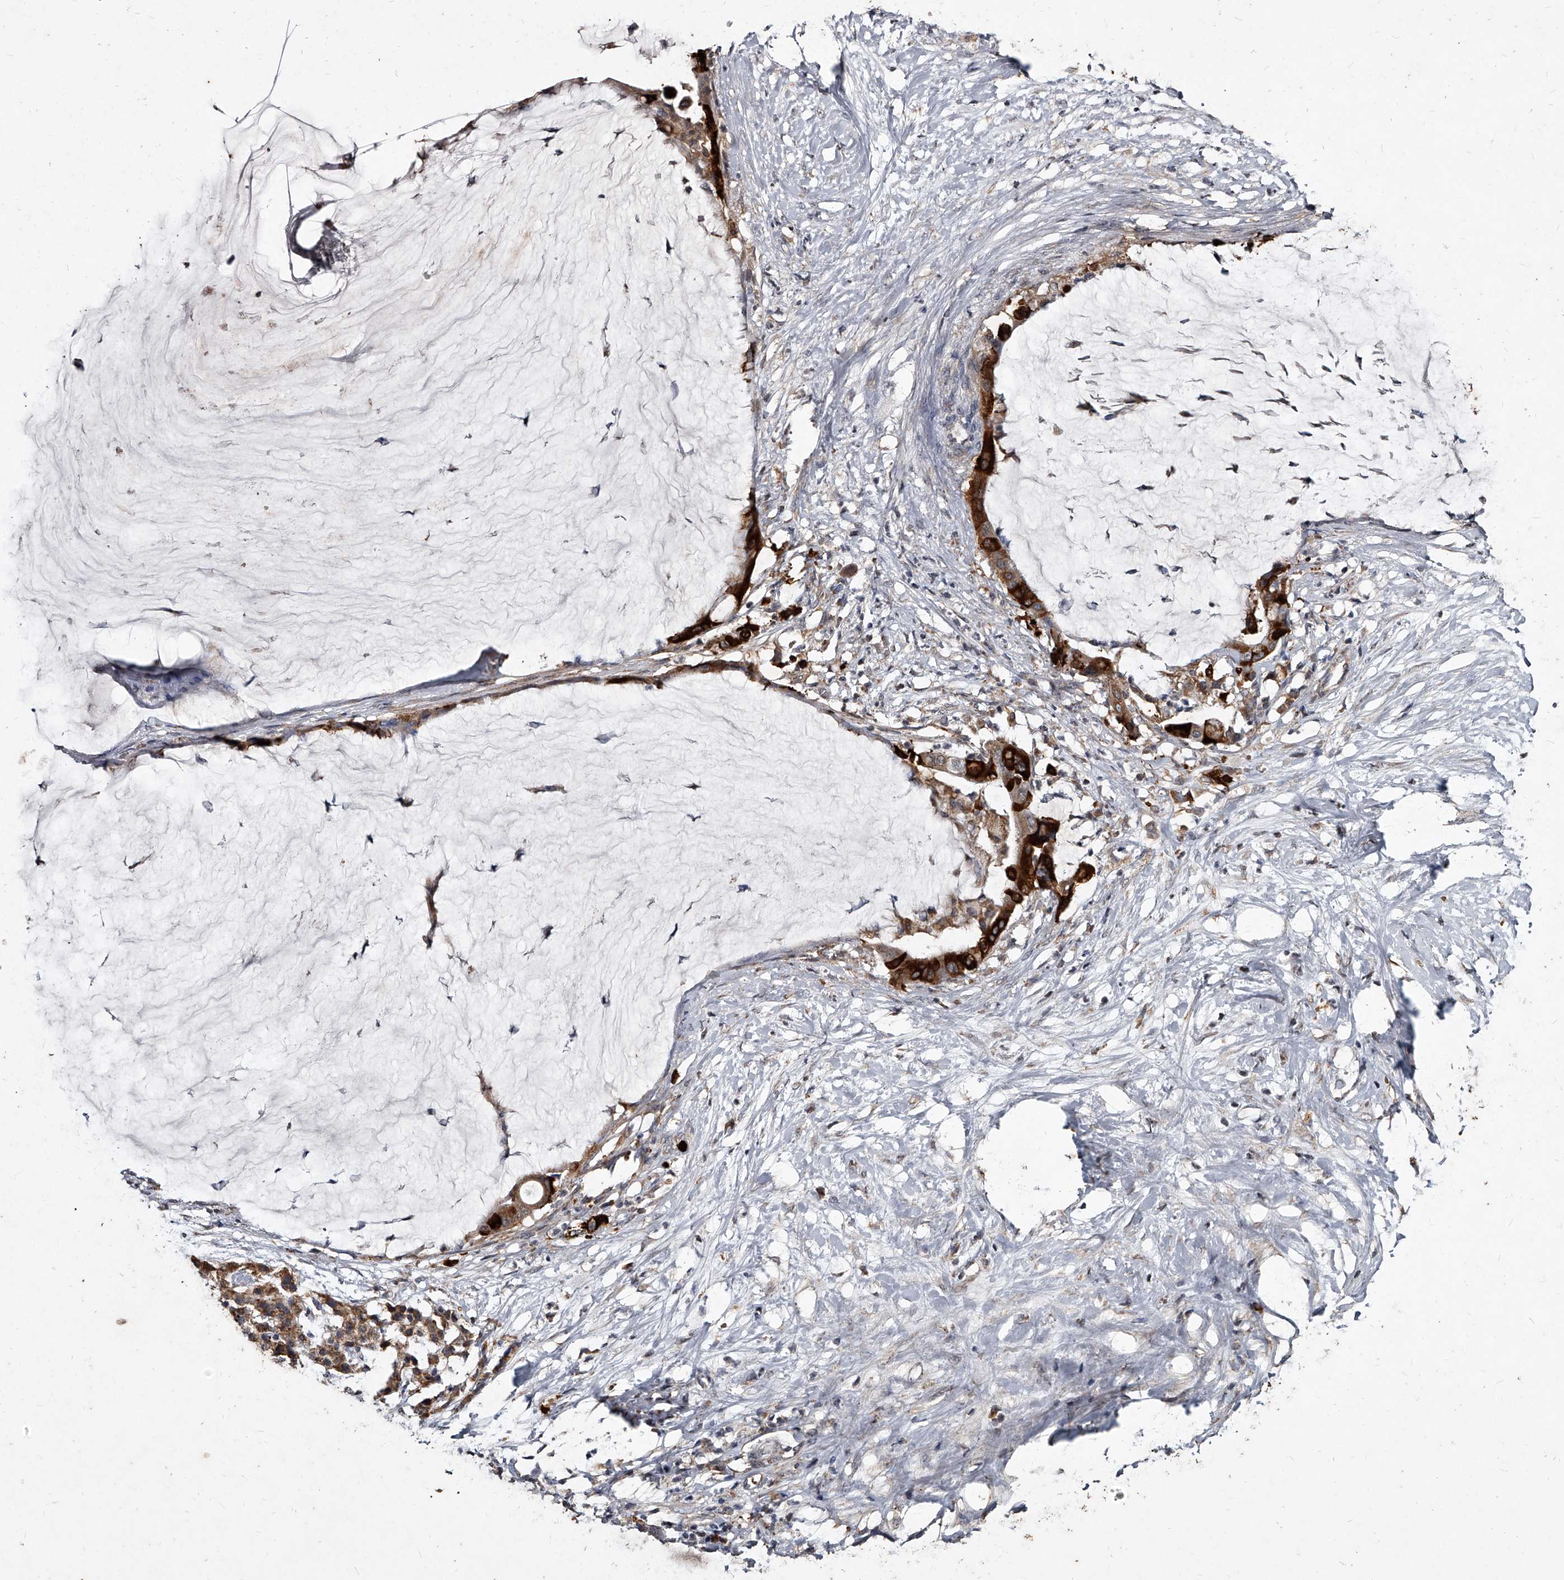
{"staining": {"intensity": "strong", "quantity": ">75%", "location": "cytoplasmic/membranous"}, "tissue": "pancreatic cancer", "cell_type": "Tumor cells", "image_type": "cancer", "snomed": [{"axis": "morphology", "description": "Adenocarcinoma, NOS"}, {"axis": "topography", "description": "Pancreas"}], "caption": "IHC histopathology image of human pancreatic cancer stained for a protein (brown), which shows high levels of strong cytoplasmic/membranous positivity in about >75% of tumor cells.", "gene": "GPR183", "patient": {"sex": "male", "age": 41}}